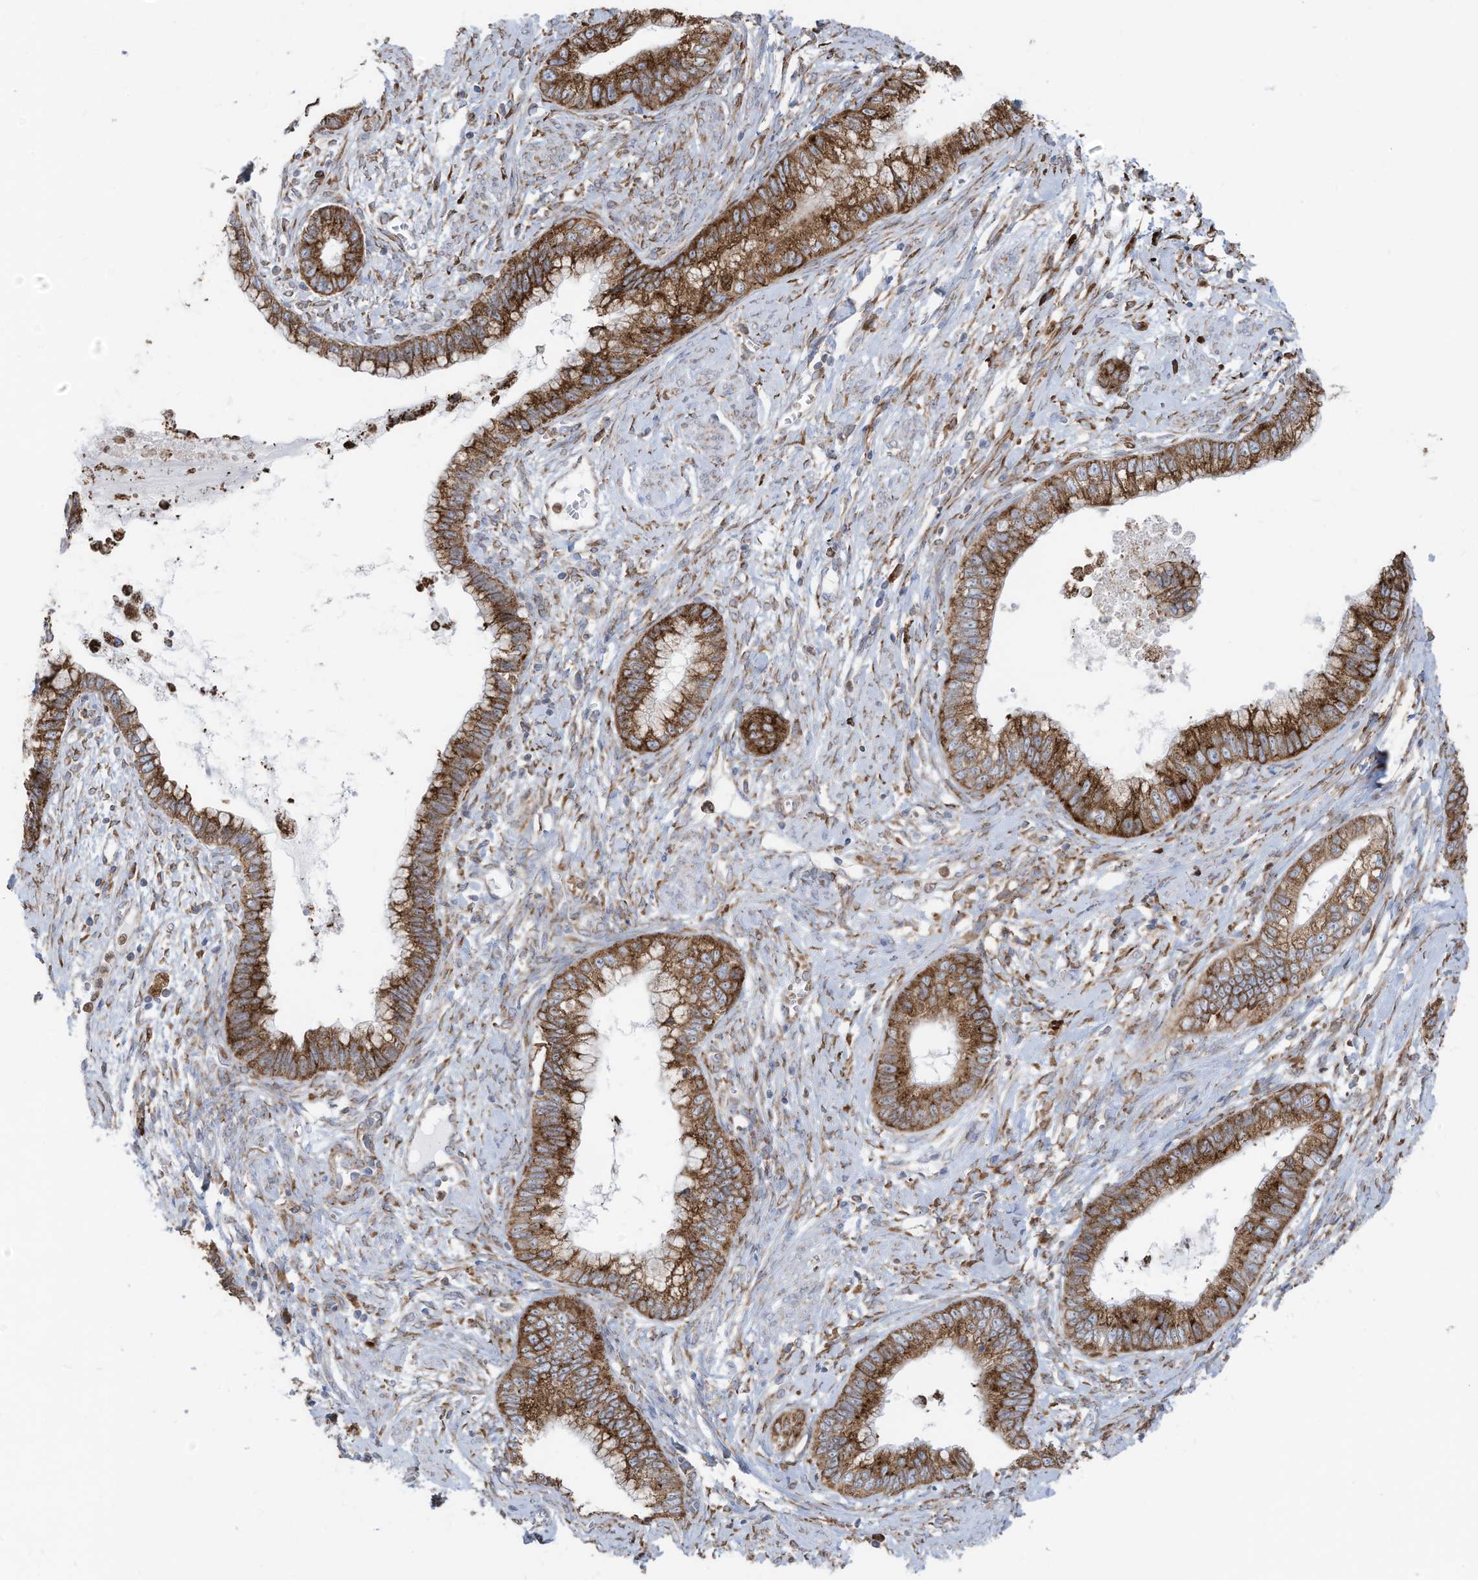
{"staining": {"intensity": "strong", "quantity": ">75%", "location": "cytoplasmic/membranous"}, "tissue": "cervical cancer", "cell_type": "Tumor cells", "image_type": "cancer", "snomed": [{"axis": "morphology", "description": "Adenocarcinoma, NOS"}, {"axis": "topography", "description": "Cervix"}], "caption": "This histopathology image displays adenocarcinoma (cervical) stained with IHC to label a protein in brown. The cytoplasmic/membranous of tumor cells show strong positivity for the protein. Nuclei are counter-stained blue.", "gene": "ZNF354C", "patient": {"sex": "female", "age": 44}}